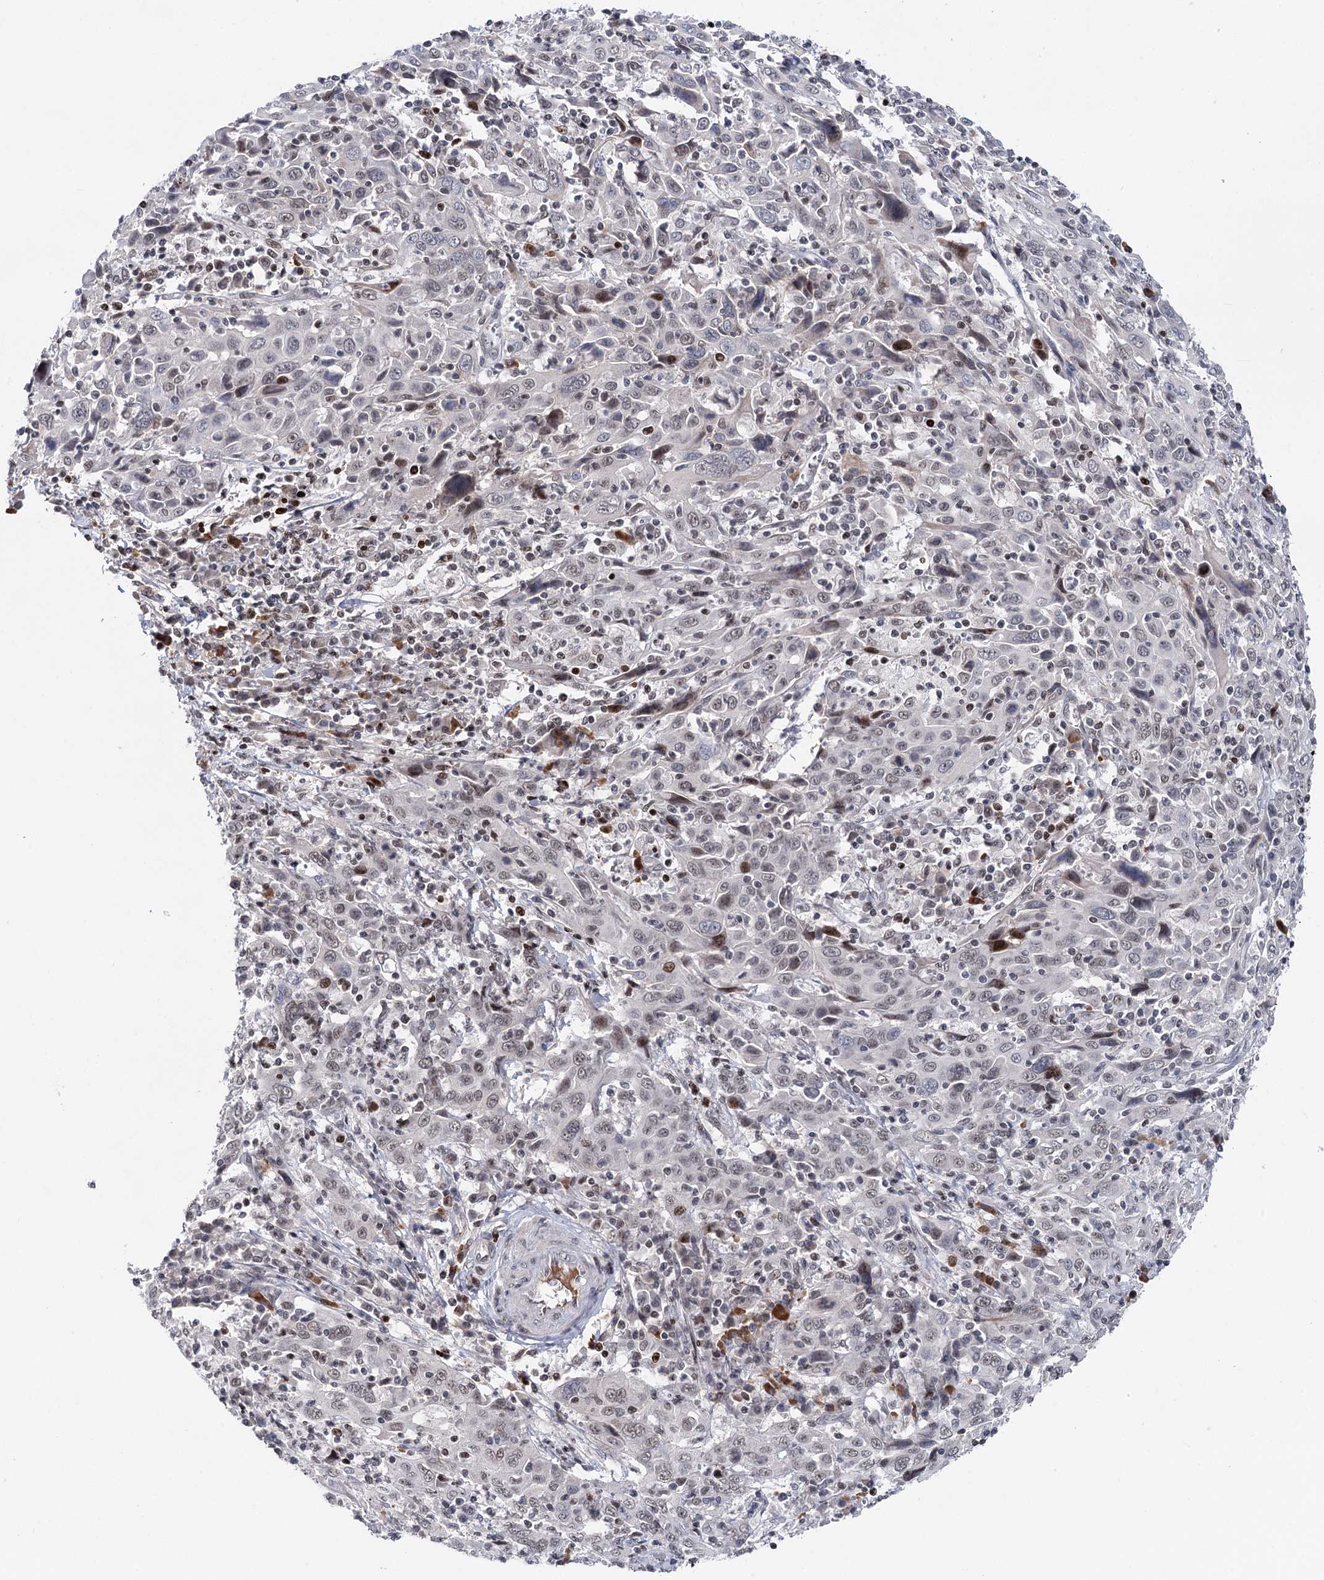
{"staining": {"intensity": "negative", "quantity": "none", "location": "none"}, "tissue": "cervical cancer", "cell_type": "Tumor cells", "image_type": "cancer", "snomed": [{"axis": "morphology", "description": "Squamous cell carcinoma, NOS"}, {"axis": "topography", "description": "Cervix"}], "caption": "Immunohistochemistry (IHC) micrograph of human cervical cancer (squamous cell carcinoma) stained for a protein (brown), which reveals no positivity in tumor cells.", "gene": "ZCCHC10", "patient": {"sex": "female", "age": 46}}